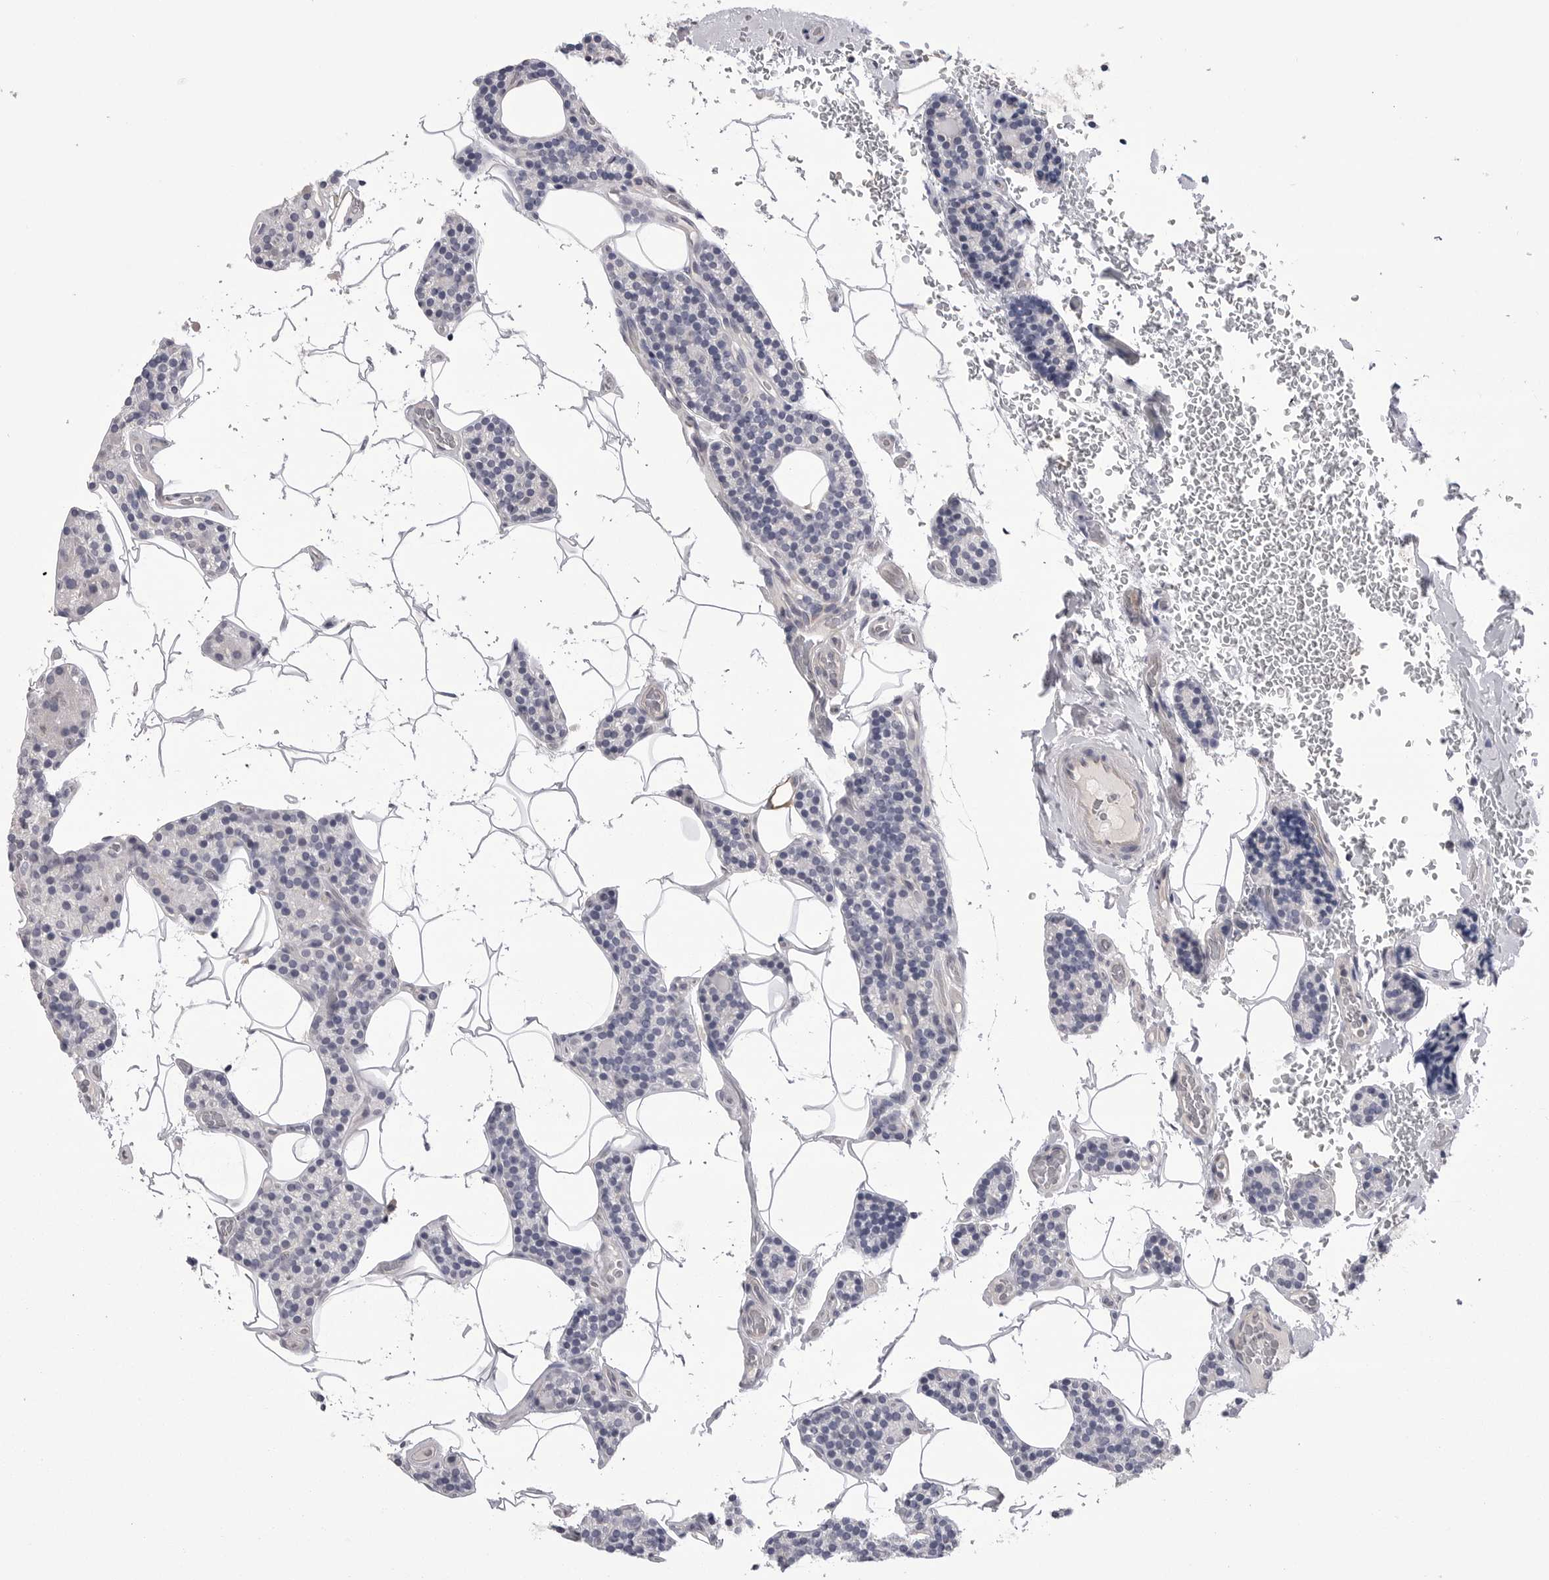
{"staining": {"intensity": "negative", "quantity": "none", "location": "none"}, "tissue": "parathyroid gland", "cell_type": "Glandular cells", "image_type": "normal", "snomed": [{"axis": "morphology", "description": "Normal tissue, NOS"}, {"axis": "topography", "description": "Parathyroid gland"}], "caption": "A high-resolution image shows immunohistochemistry staining of benign parathyroid gland, which shows no significant staining in glandular cells. The staining was performed using DAB (3,3'-diaminobenzidine) to visualize the protein expression in brown, while the nuclei were stained in blue with hematoxylin (Magnification: 20x).", "gene": "DLGAP3", "patient": {"sex": "male", "age": 52}}